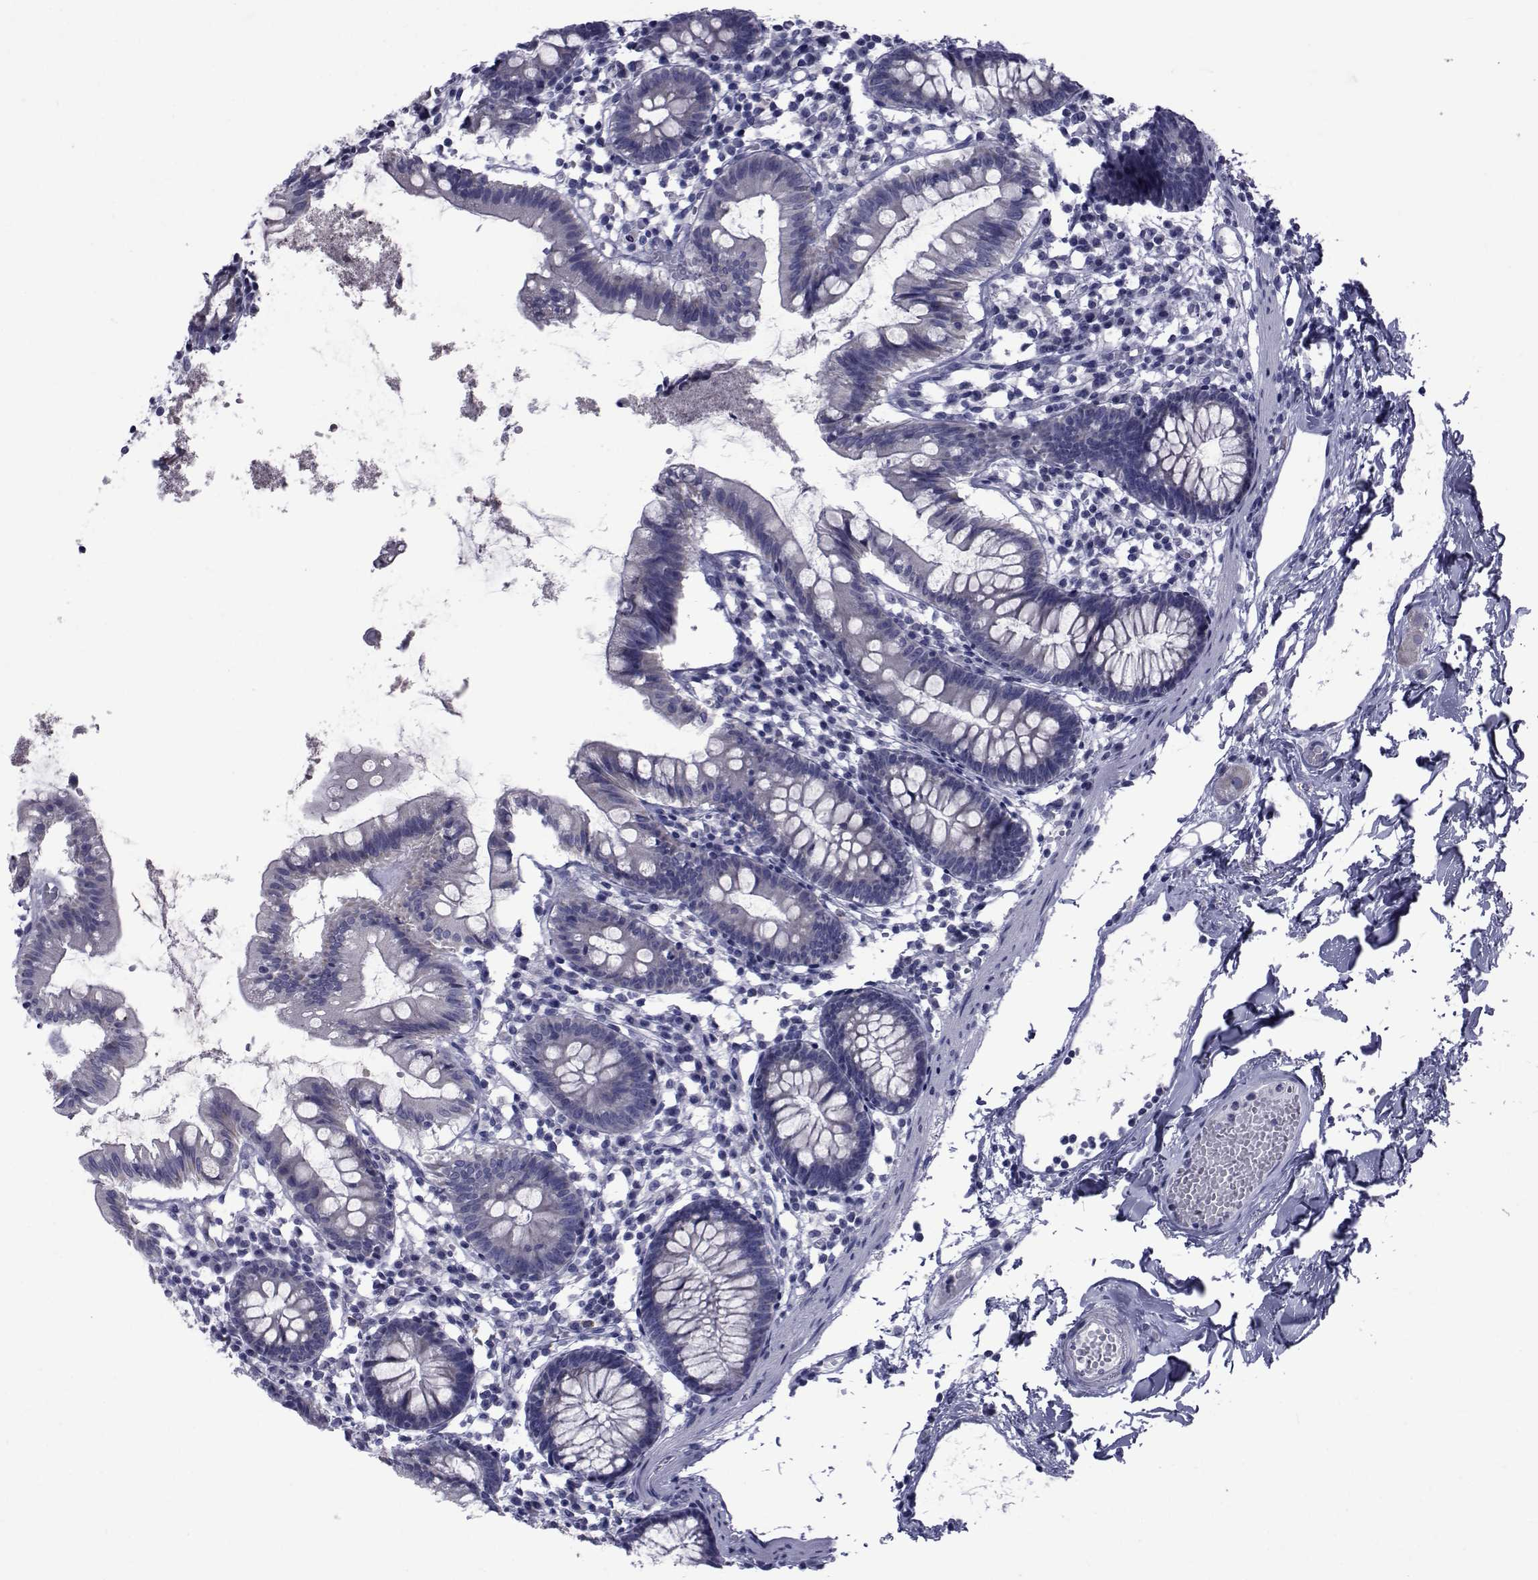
{"staining": {"intensity": "negative", "quantity": "none", "location": "none"}, "tissue": "small intestine", "cell_type": "Glandular cells", "image_type": "normal", "snomed": [{"axis": "morphology", "description": "Normal tissue, NOS"}, {"axis": "topography", "description": "Small intestine"}], "caption": "IHC micrograph of unremarkable small intestine: human small intestine stained with DAB (3,3'-diaminobenzidine) exhibits no significant protein expression in glandular cells. The staining was performed using DAB to visualize the protein expression in brown, while the nuclei were stained in blue with hematoxylin (Magnification: 20x).", "gene": "GKAP1", "patient": {"sex": "female", "age": 90}}